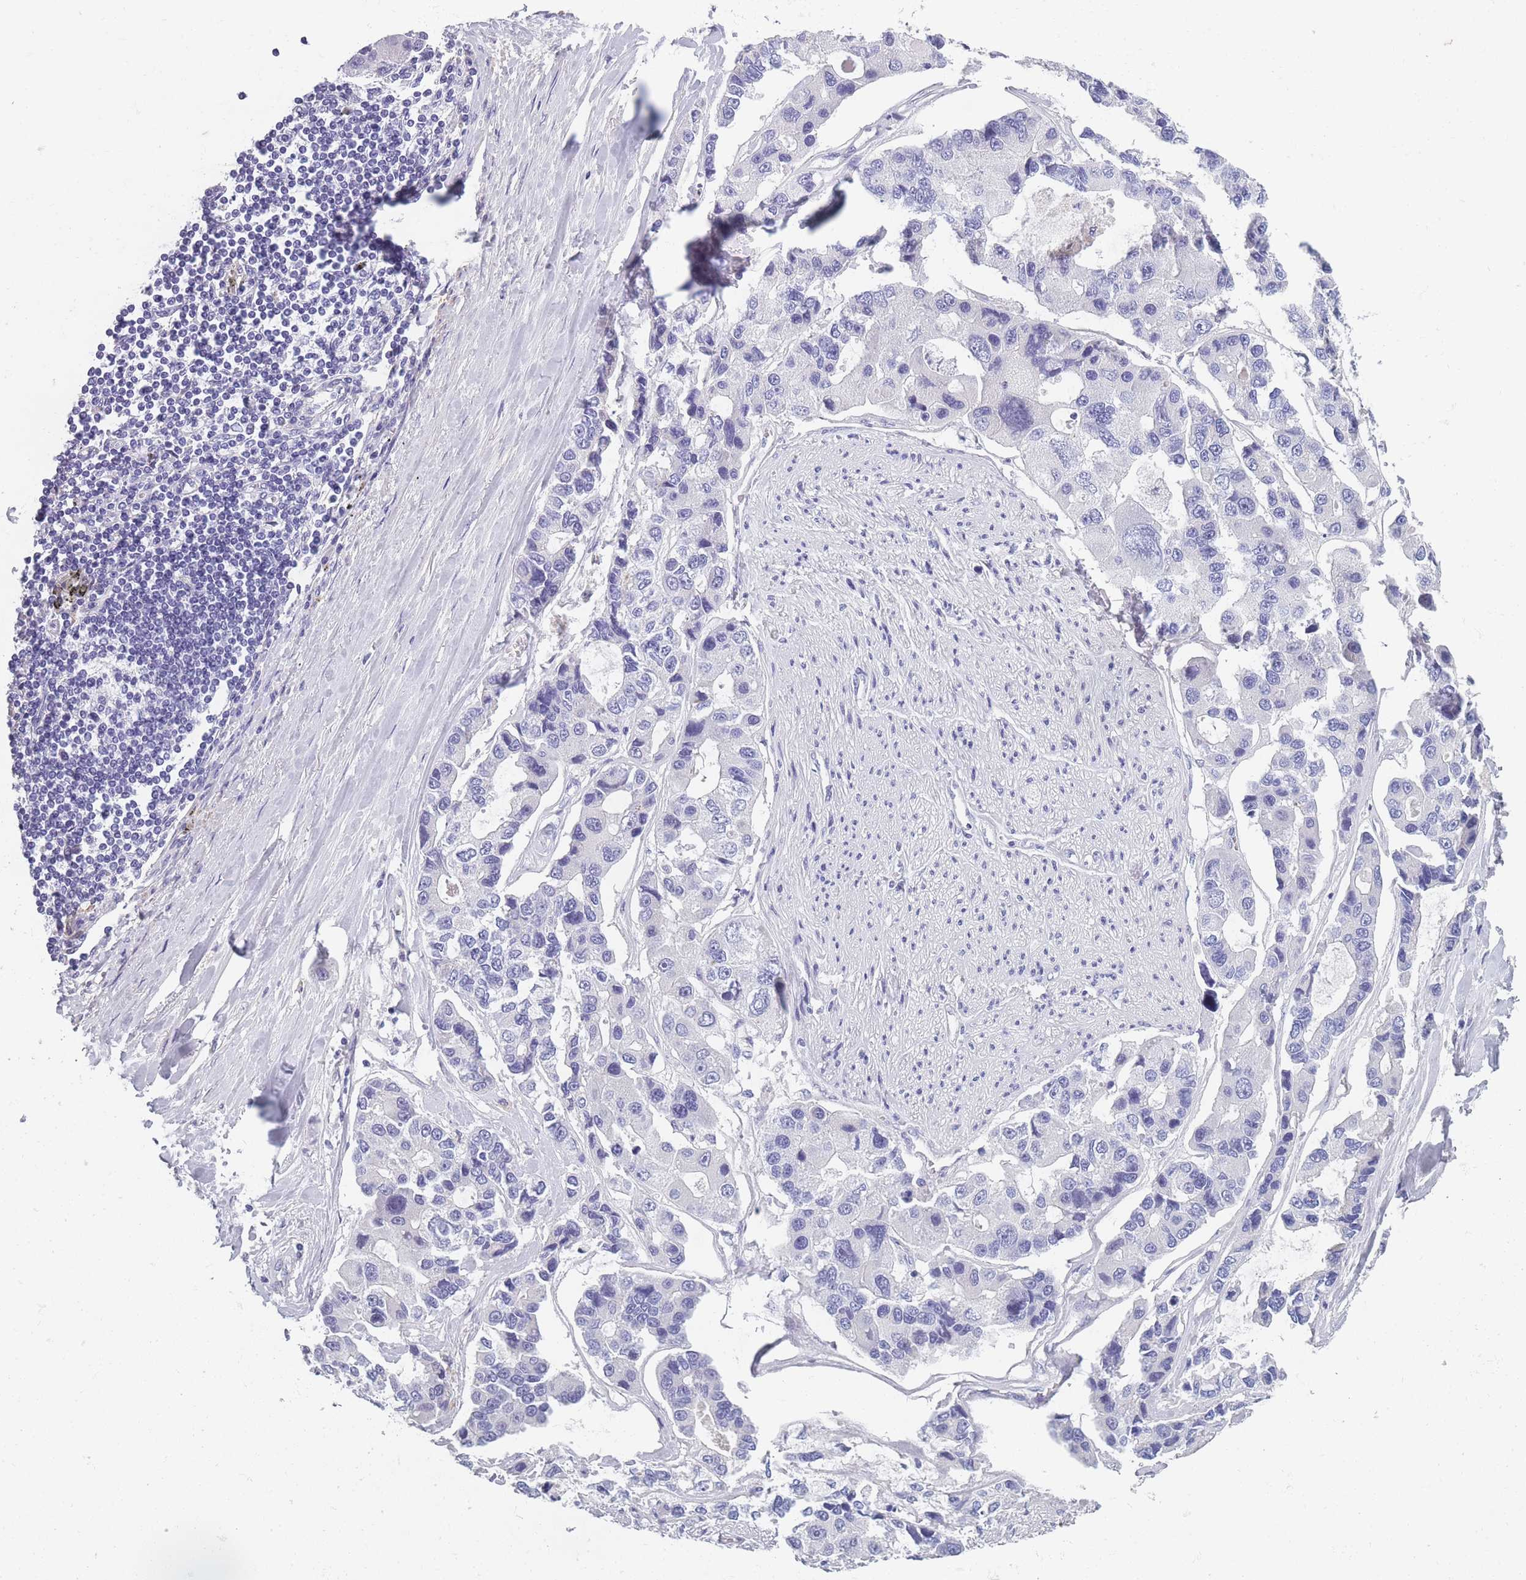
{"staining": {"intensity": "negative", "quantity": "none", "location": "none"}, "tissue": "lung cancer", "cell_type": "Tumor cells", "image_type": "cancer", "snomed": [{"axis": "morphology", "description": "Adenocarcinoma, NOS"}, {"axis": "topography", "description": "Lung"}], "caption": "Immunohistochemical staining of human lung cancer displays no significant staining in tumor cells.", "gene": "OR4C5", "patient": {"sex": "female", "age": 54}}